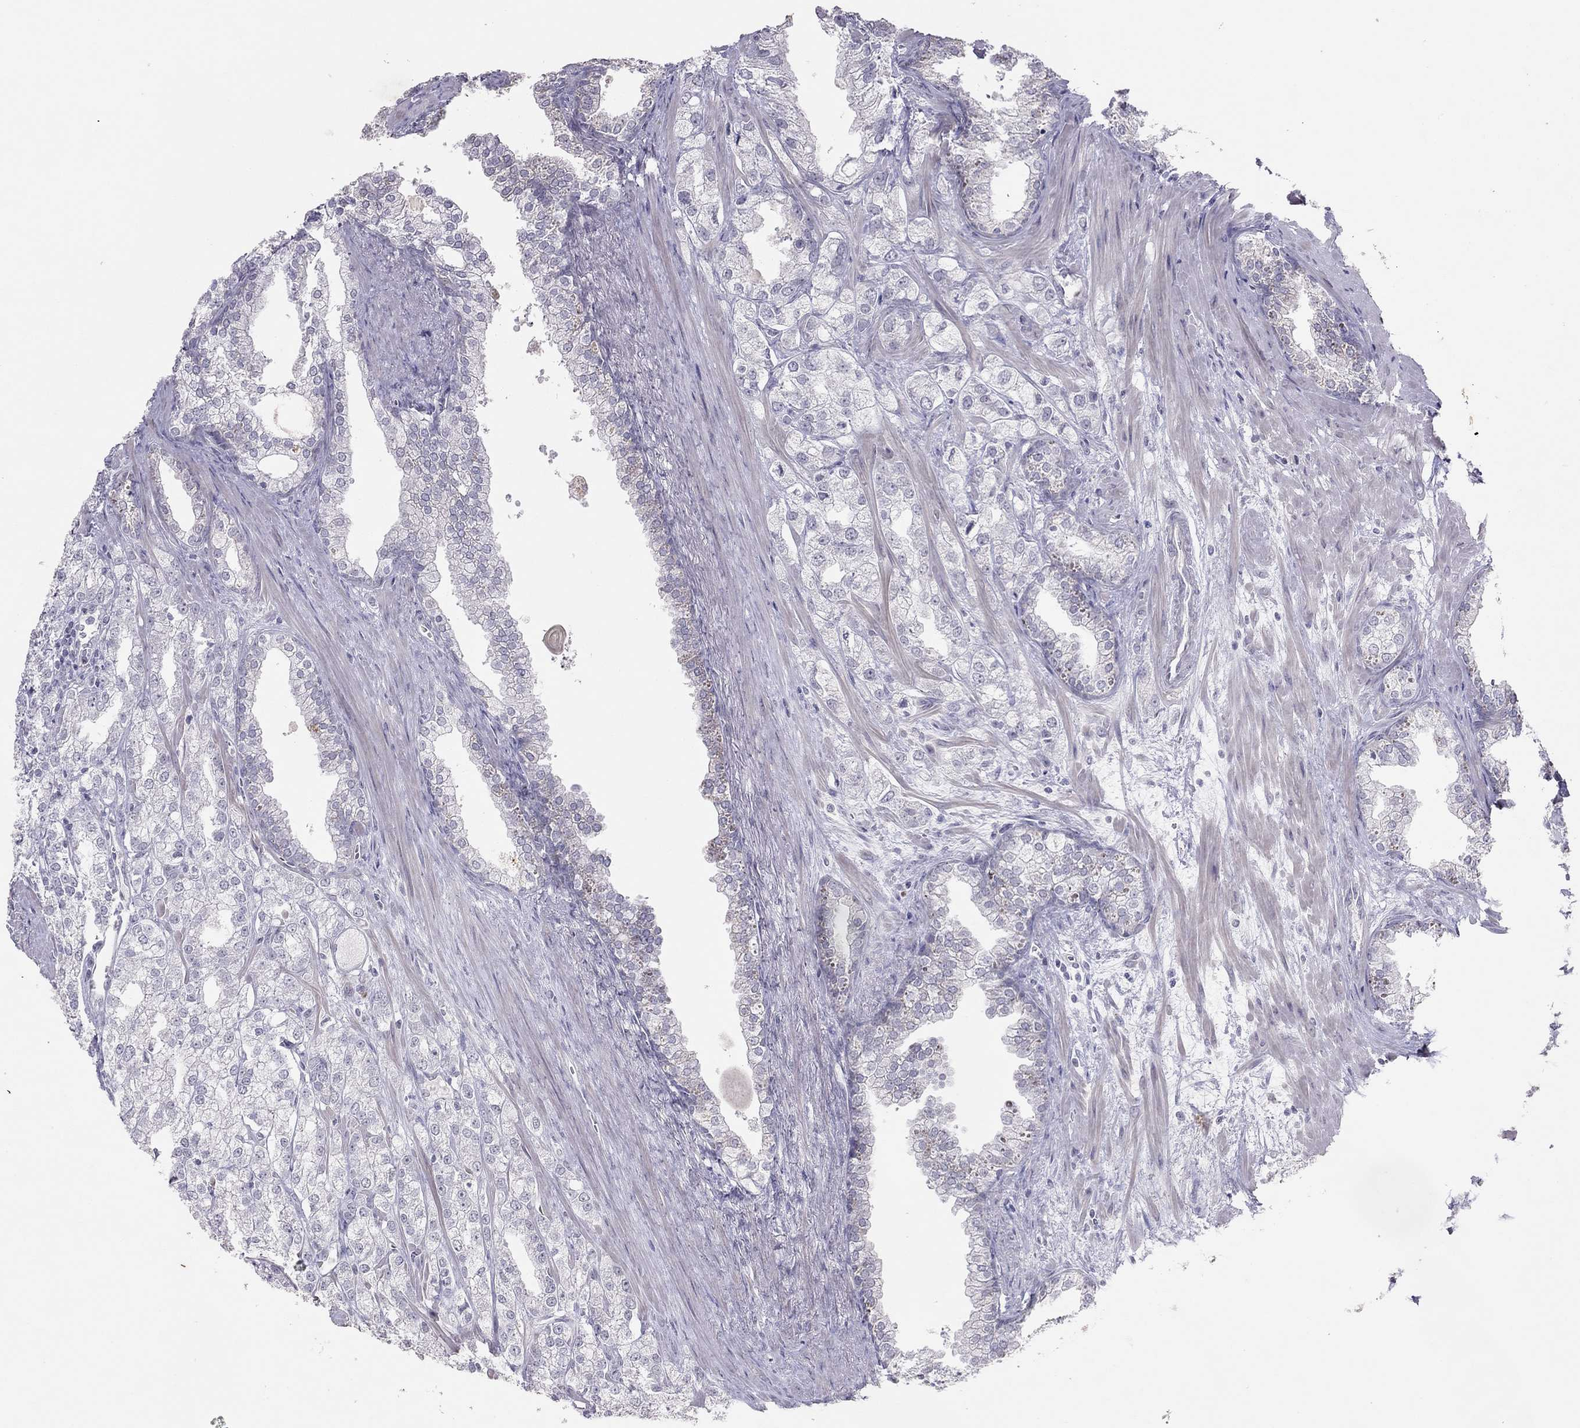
{"staining": {"intensity": "negative", "quantity": "none", "location": "none"}, "tissue": "prostate cancer", "cell_type": "Tumor cells", "image_type": "cancer", "snomed": [{"axis": "morphology", "description": "Adenocarcinoma, NOS"}, {"axis": "topography", "description": "Prostate"}], "caption": "Adenocarcinoma (prostate) was stained to show a protein in brown. There is no significant positivity in tumor cells.", "gene": "TSHB", "patient": {"sex": "male", "age": 70}}